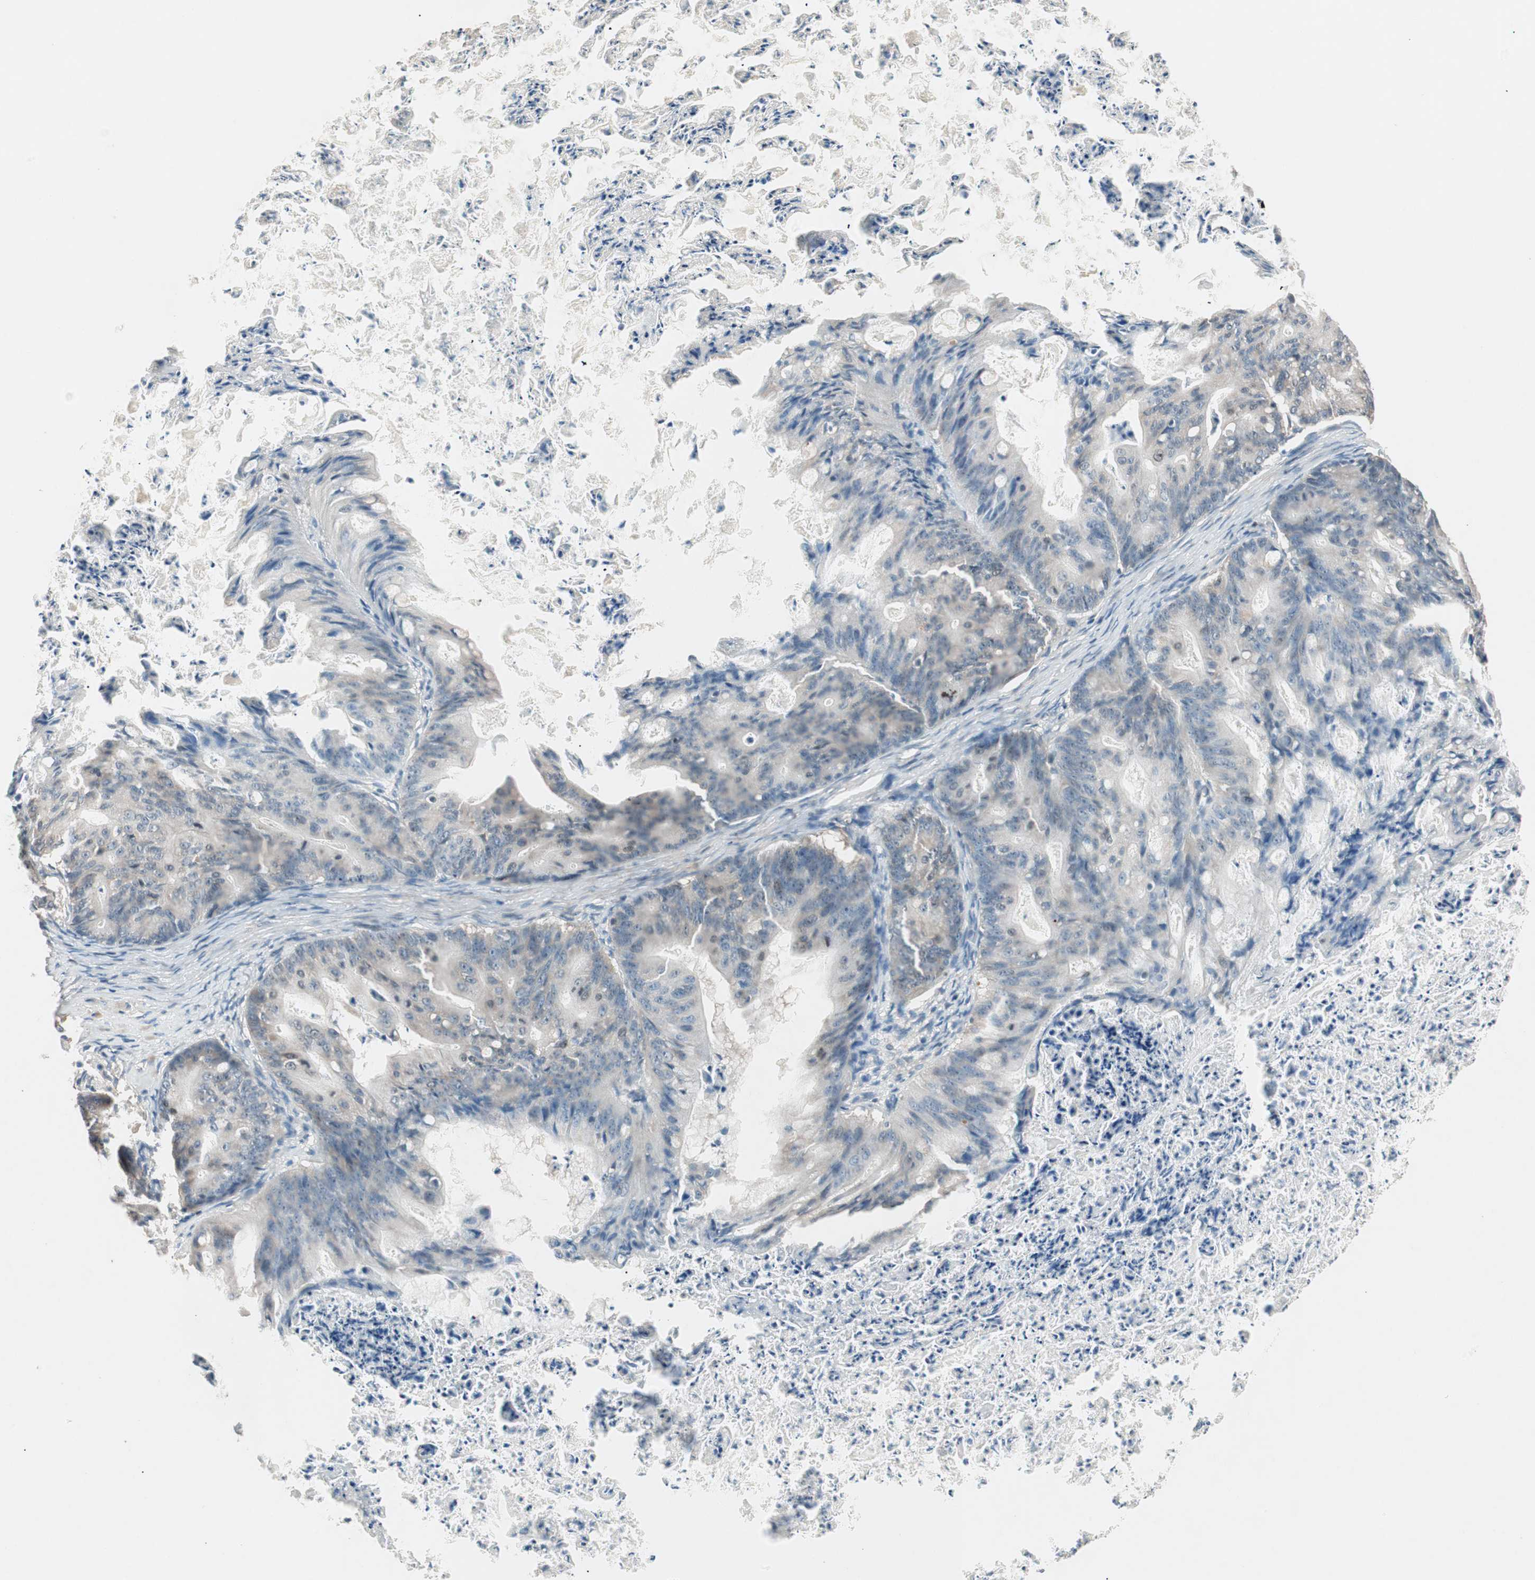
{"staining": {"intensity": "weak", "quantity": ">75%", "location": "cytoplasmic/membranous"}, "tissue": "ovarian cancer", "cell_type": "Tumor cells", "image_type": "cancer", "snomed": [{"axis": "morphology", "description": "Cystadenocarcinoma, mucinous, NOS"}, {"axis": "topography", "description": "Ovary"}], "caption": "Protein staining exhibits weak cytoplasmic/membranous staining in approximately >75% of tumor cells in ovarian cancer. (DAB (3,3'-diaminobenzidine) IHC, brown staining for protein, blue staining for nuclei).", "gene": "NFRKB", "patient": {"sex": "female", "age": 36}}